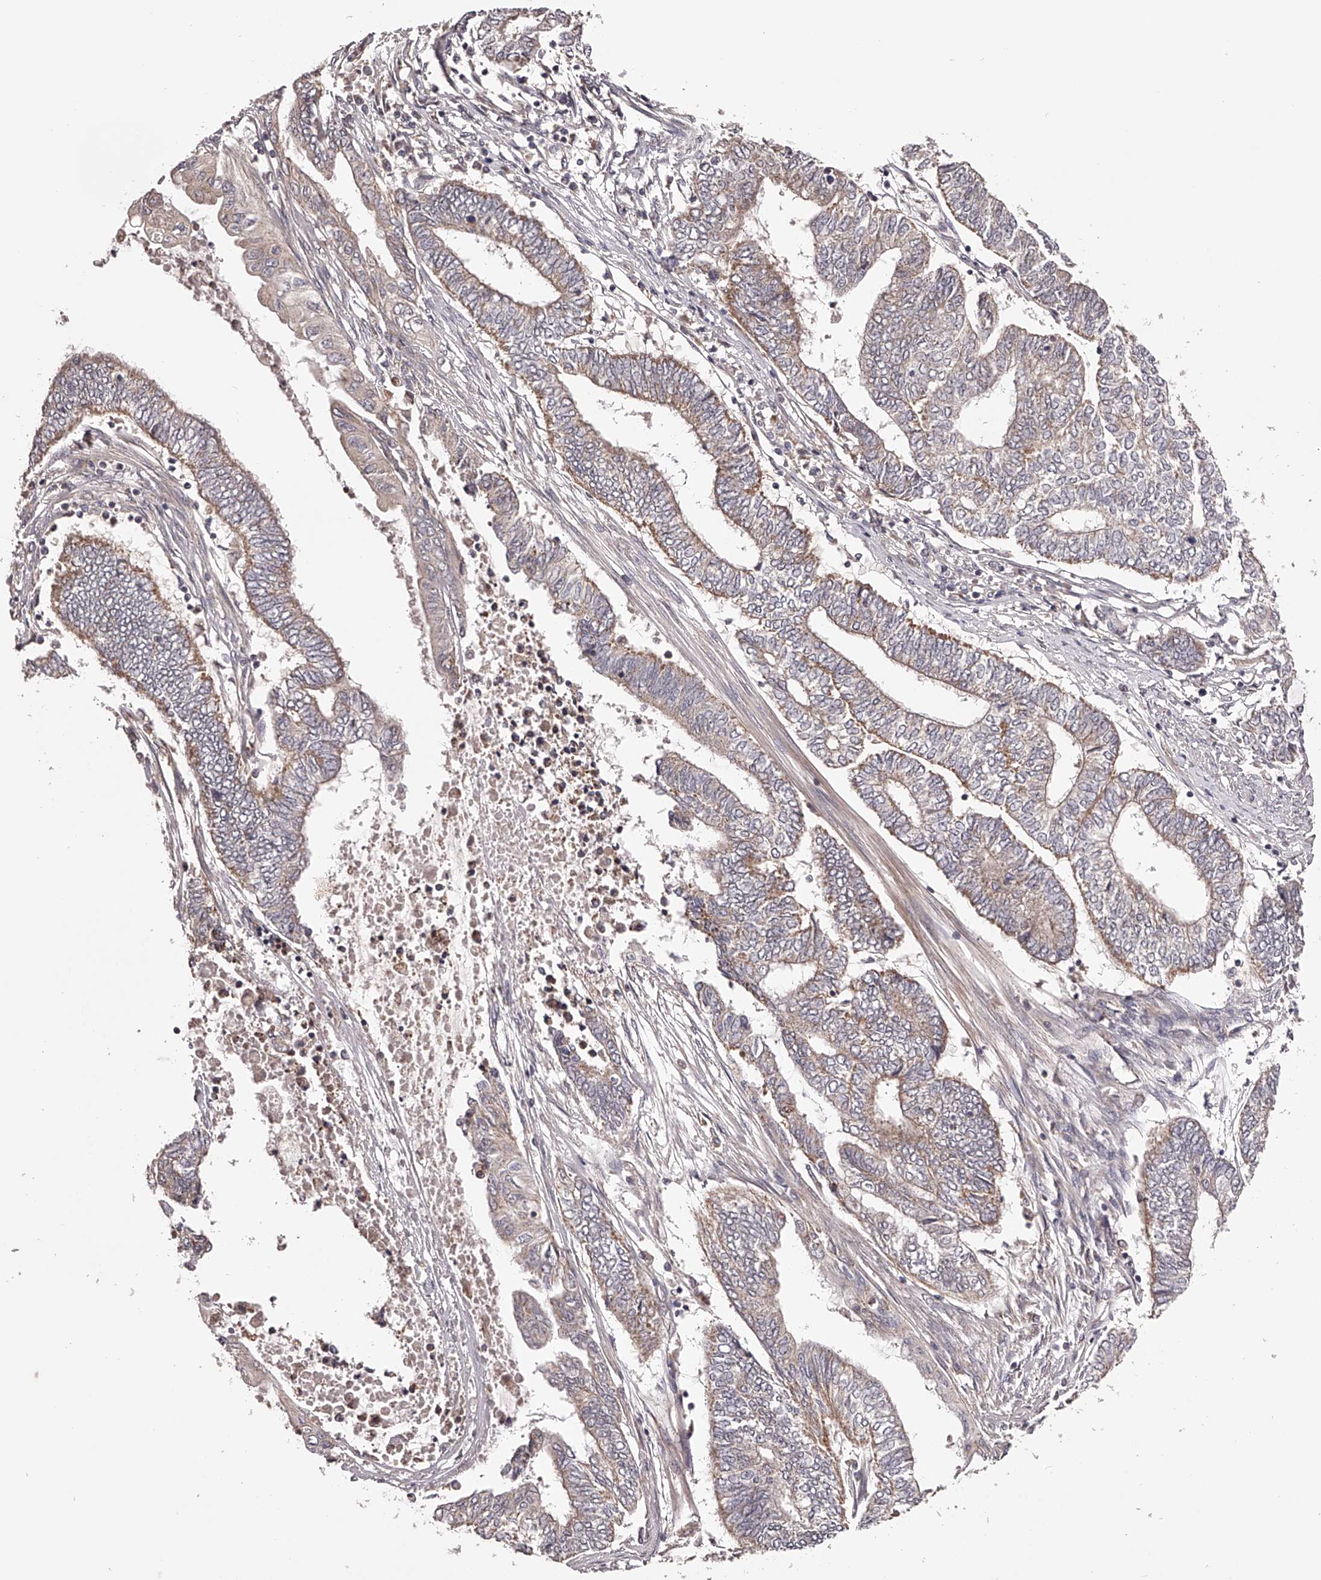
{"staining": {"intensity": "moderate", "quantity": ">75%", "location": "cytoplasmic/membranous"}, "tissue": "endometrial cancer", "cell_type": "Tumor cells", "image_type": "cancer", "snomed": [{"axis": "morphology", "description": "Adenocarcinoma, NOS"}, {"axis": "topography", "description": "Uterus"}, {"axis": "topography", "description": "Endometrium"}], "caption": "The histopathology image reveals staining of endometrial adenocarcinoma, revealing moderate cytoplasmic/membranous protein positivity (brown color) within tumor cells.", "gene": "ODF2L", "patient": {"sex": "female", "age": 70}}